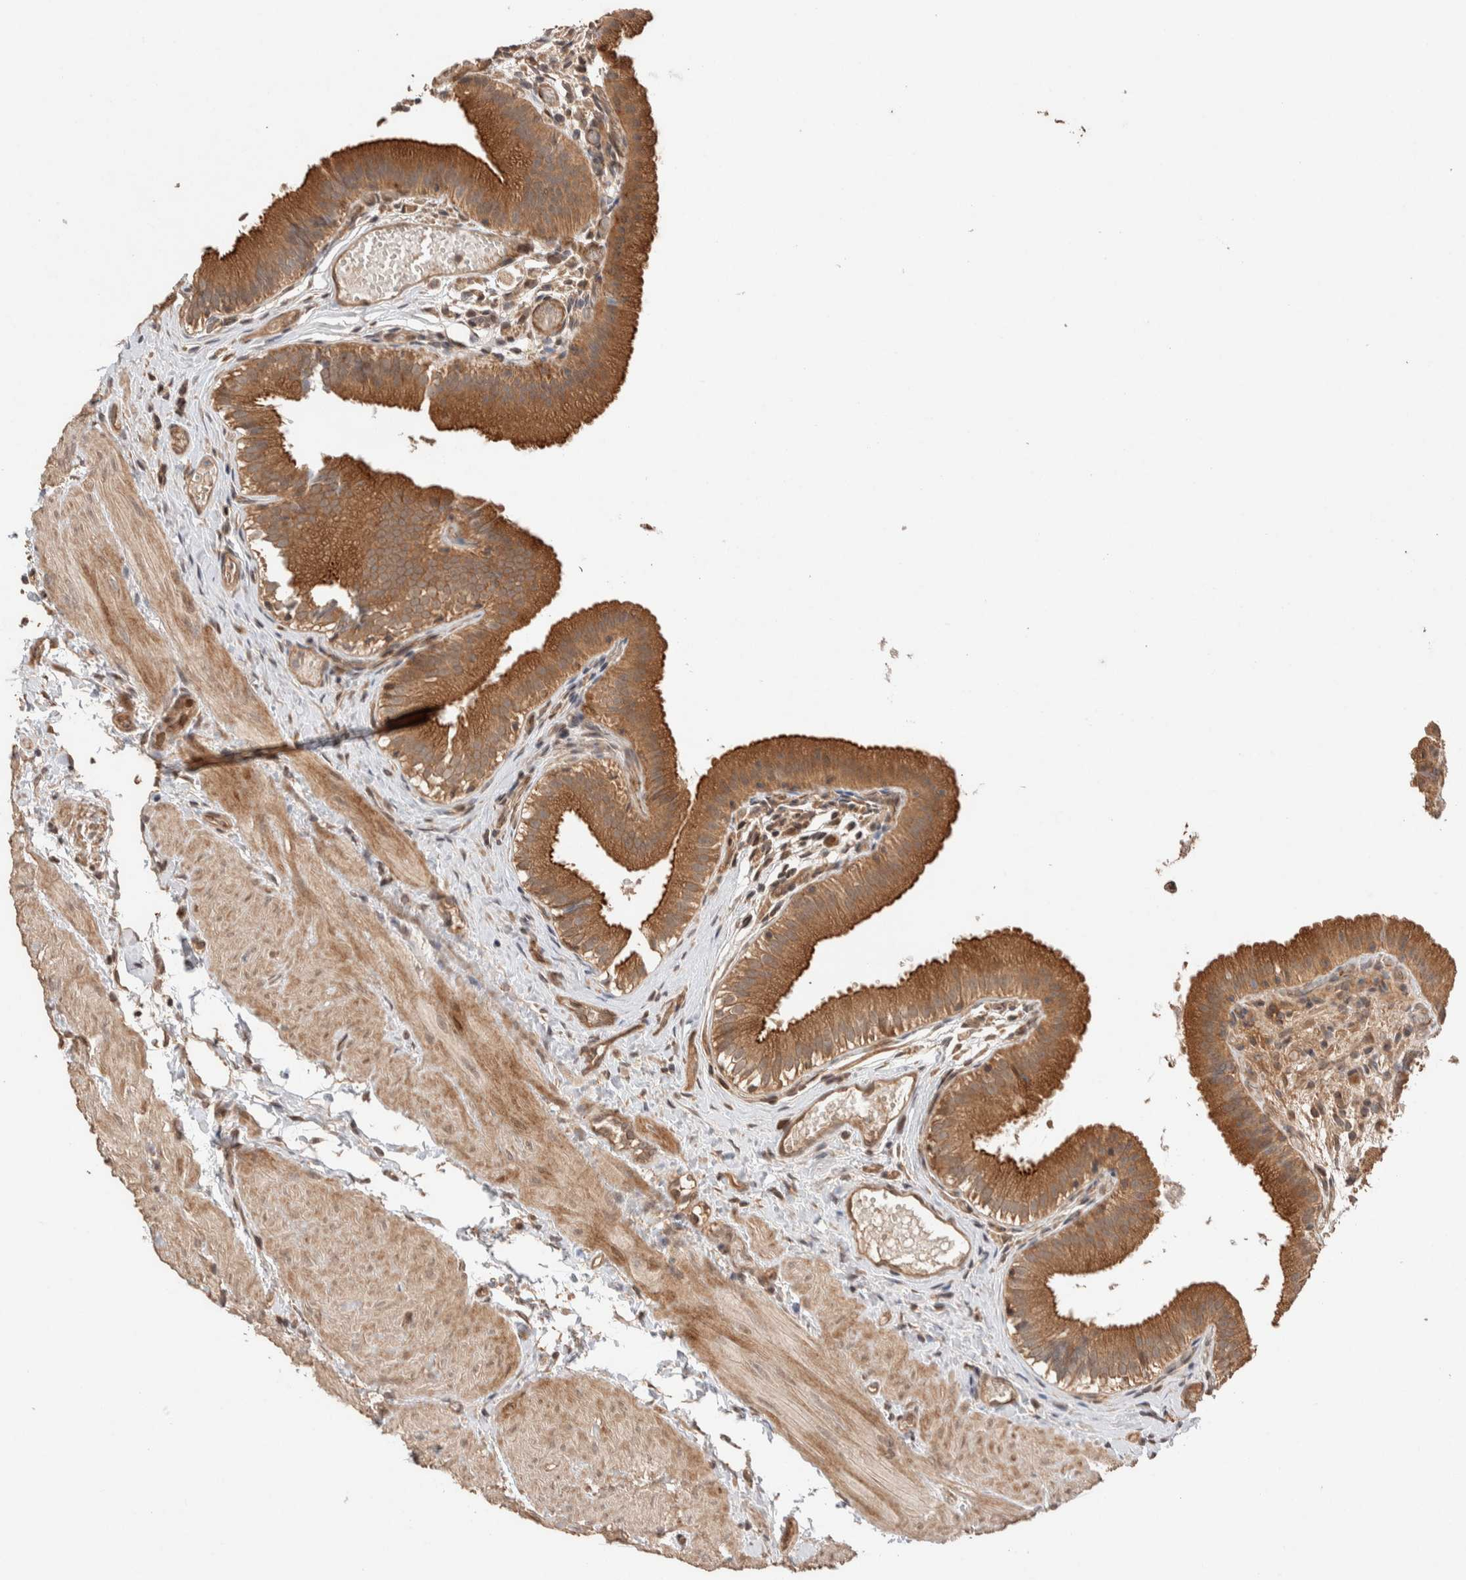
{"staining": {"intensity": "moderate", "quantity": ">75%", "location": "cytoplasmic/membranous"}, "tissue": "gallbladder", "cell_type": "Glandular cells", "image_type": "normal", "snomed": [{"axis": "morphology", "description": "Normal tissue, NOS"}, {"axis": "topography", "description": "Gallbladder"}], "caption": "Protein staining reveals moderate cytoplasmic/membranous expression in approximately >75% of glandular cells in benign gallbladder. (DAB IHC with brightfield microscopy, high magnification).", "gene": "PRDM15", "patient": {"sex": "female", "age": 26}}